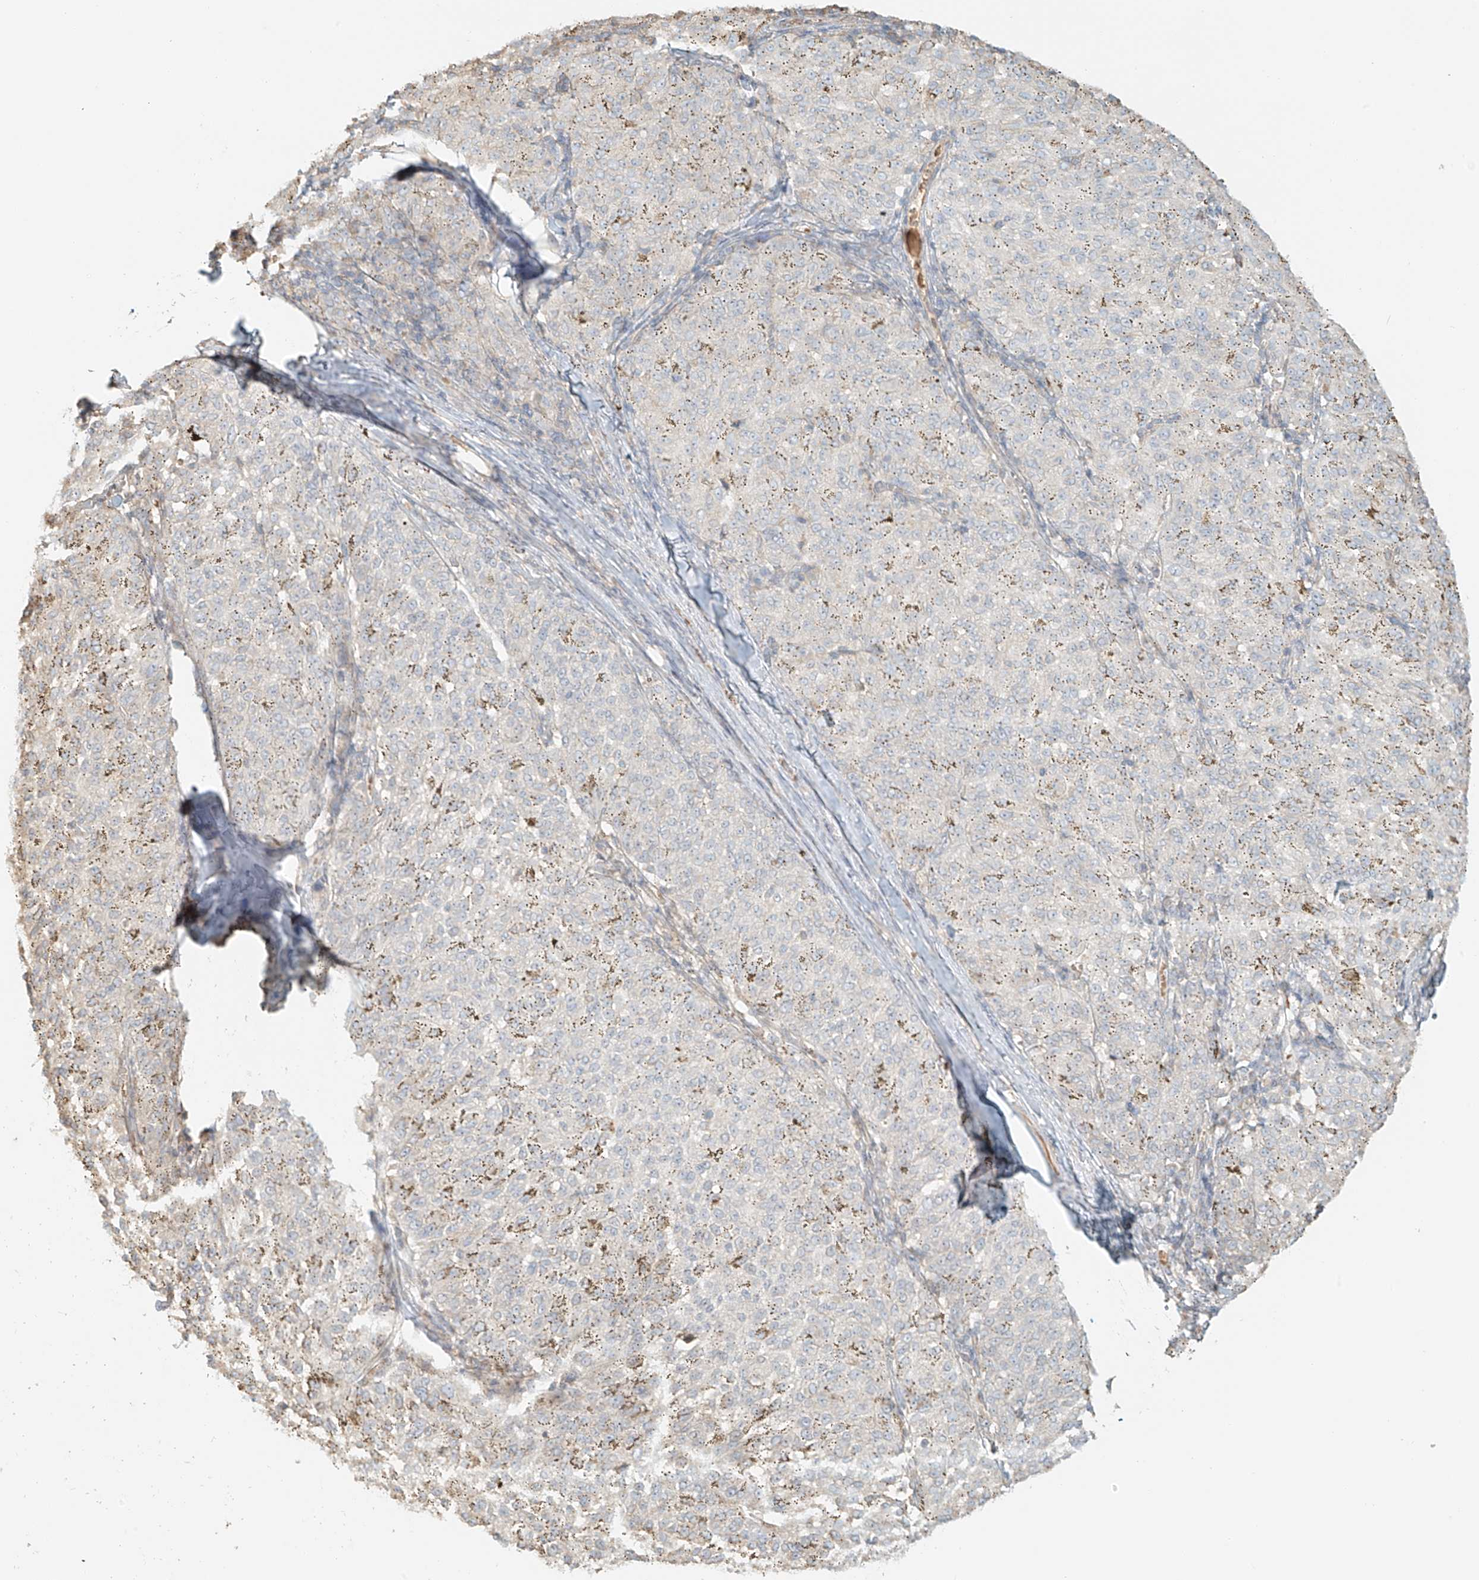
{"staining": {"intensity": "negative", "quantity": "none", "location": "none"}, "tissue": "melanoma", "cell_type": "Tumor cells", "image_type": "cancer", "snomed": [{"axis": "morphology", "description": "Malignant melanoma, NOS"}, {"axis": "topography", "description": "Skin"}], "caption": "Human malignant melanoma stained for a protein using immunohistochemistry (IHC) demonstrates no expression in tumor cells.", "gene": "UPK1B", "patient": {"sex": "female", "age": 72}}